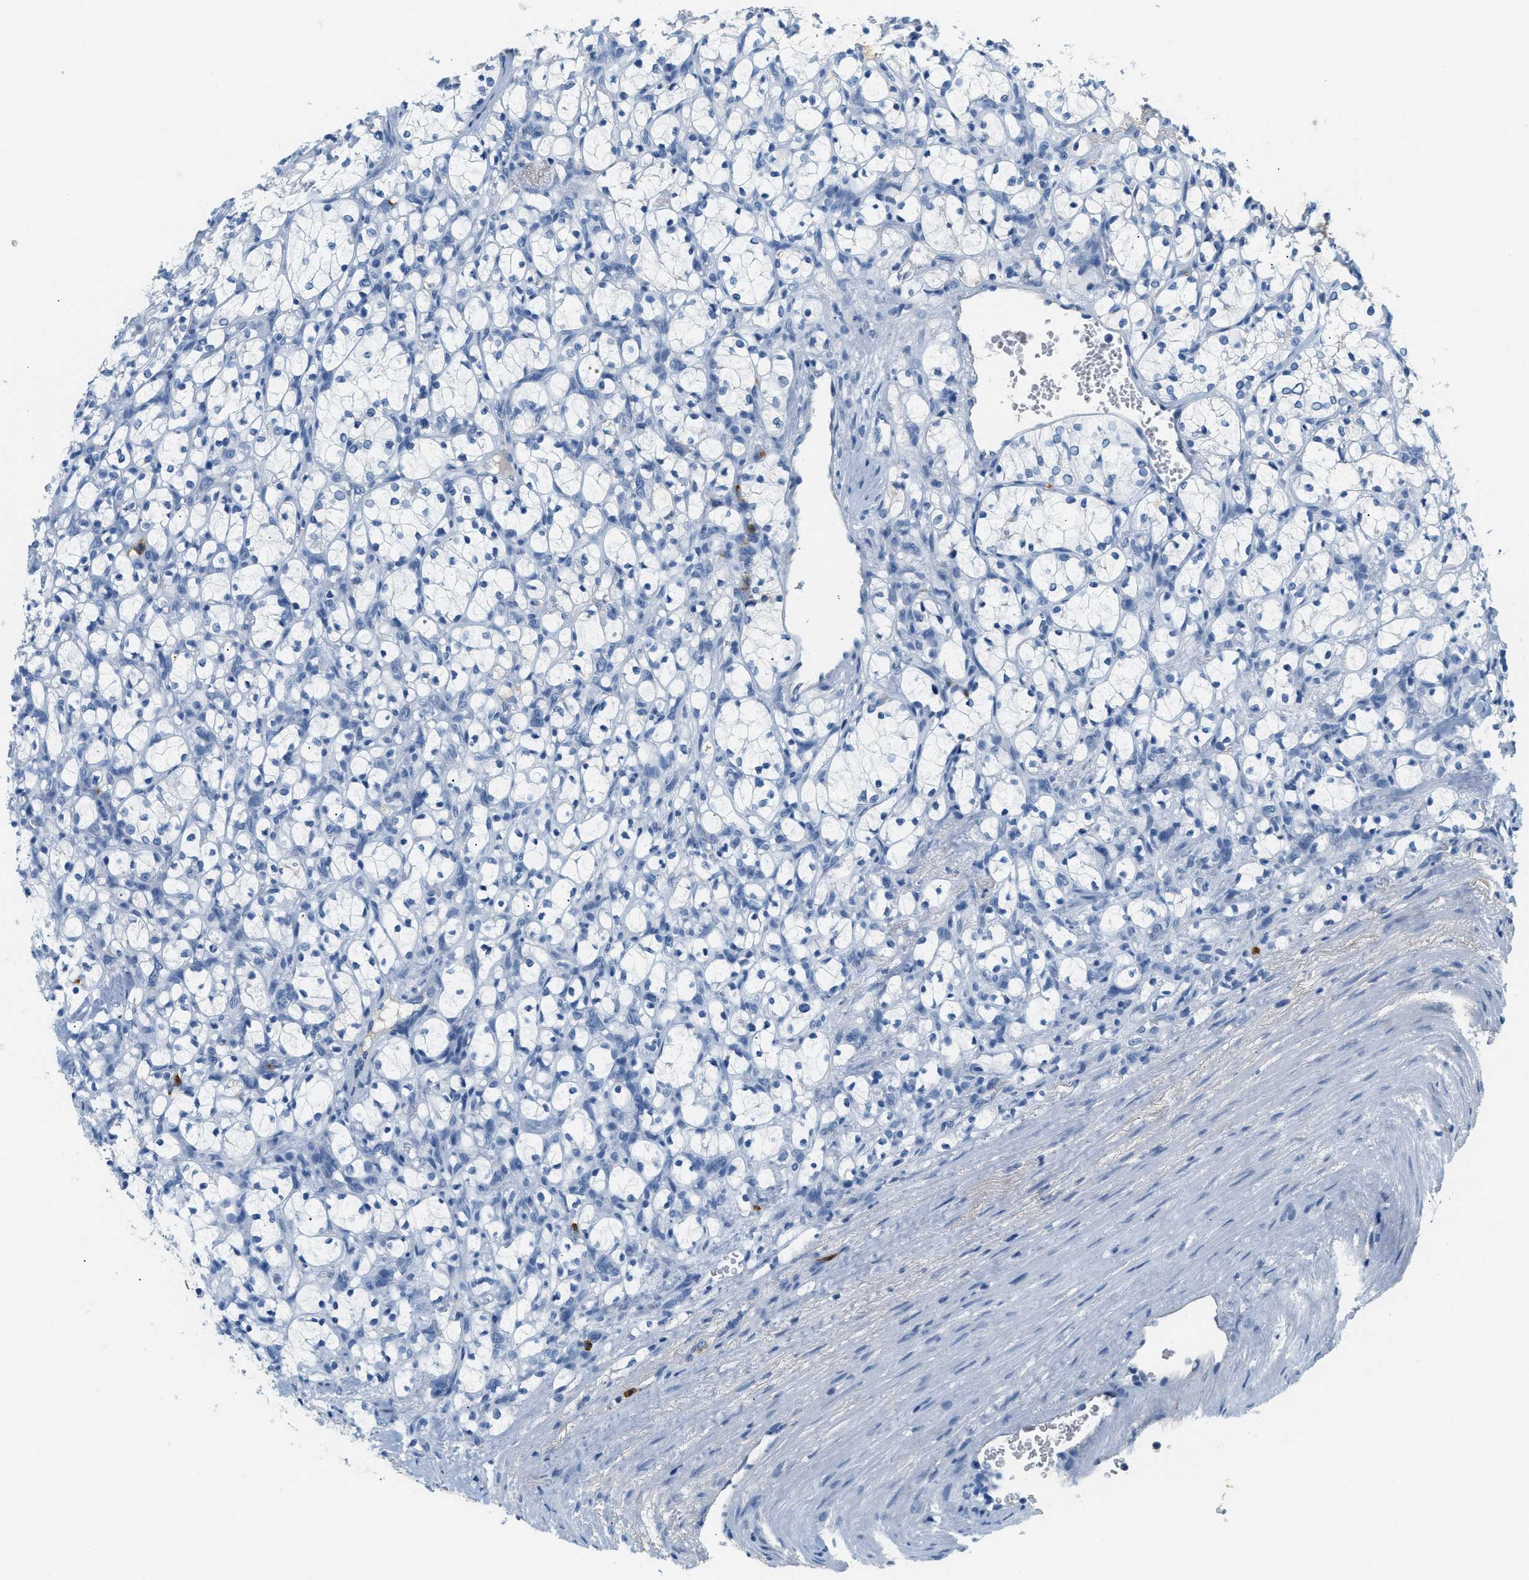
{"staining": {"intensity": "negative", "quantity": "none", "location": "none"}, "tissue": "renal cancer", "cell_type": "Tumor cells", "image_type": "cancer", "snomed": [{"axis": "morphology", "description": "Adenocarcinoma, NOS"}, {"axis": "topography", "description": "Kidney"}], "caption": "Histopathology image shows no significant protein positivity in tumor cells of renal cancer (adenocarcinoma).", "gene": "LCN2", "patient": {"sex": "female", "age": 69}}